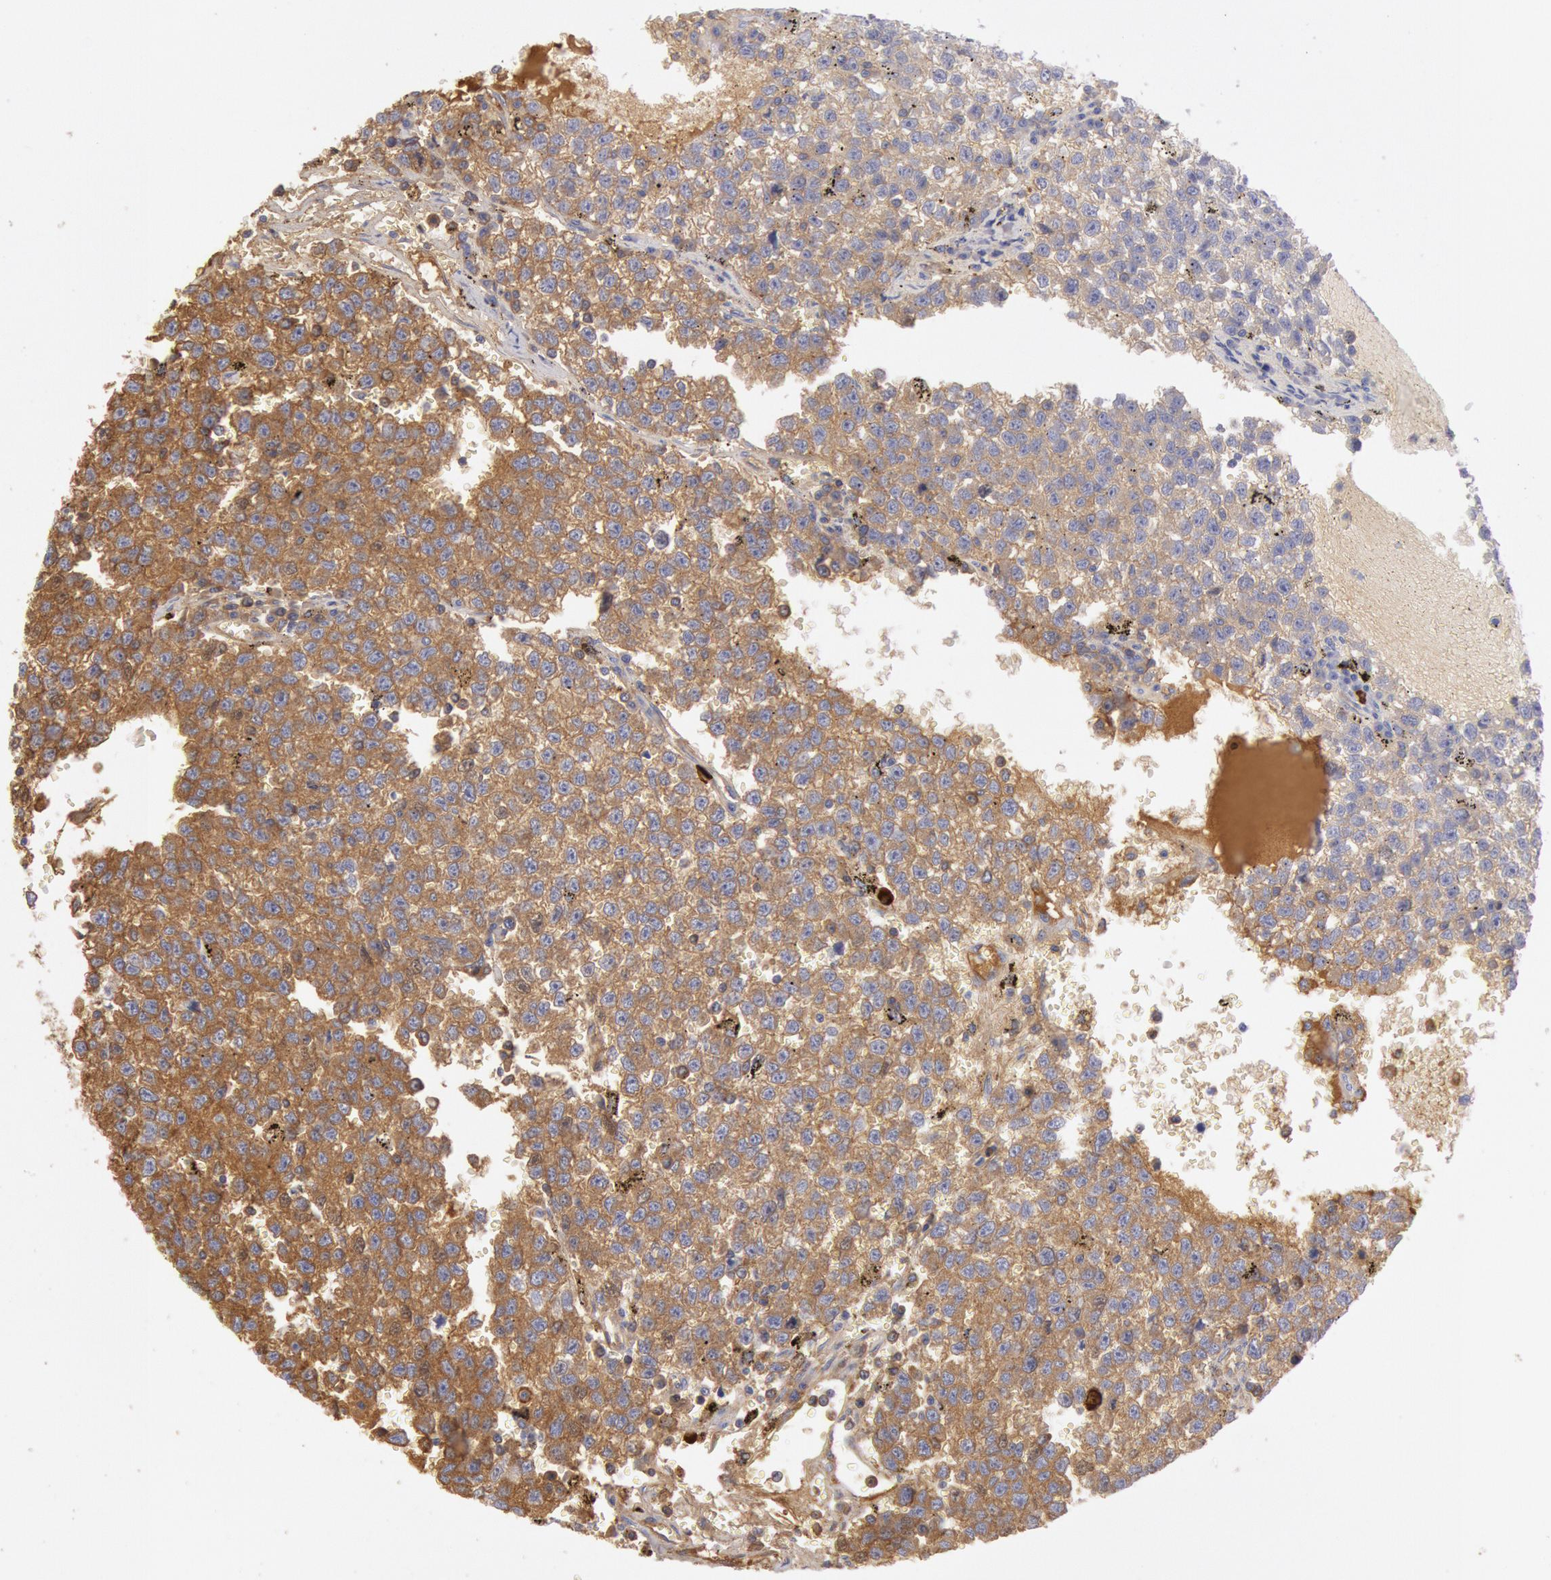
{"staining": {"intensity": "moderate", "quantity": ">75%", "location": "cytoplasmic/membranous"}, "tissue": "testis cancer", "cell_type": "Tumor cells", "image_type": "cancer", "snomed": [{"axis": "morphology", "description": "Seminoma, NOS"}, {"axis": "topography", "description": "Testis"}], "caption": "Immunohistochemistry (IHC) staining of testis cancer, which shows medium levels of moderate cytoplasmic/membranous positivity in about >75% of tumor cells indicating moderate cytoplasmic/membranous protein expression. The staining was performed using DAB (brown) for protein detection and nuclei were counterstained in hematoxylin (blue).", "gene": "IGHA1", "patient": {"sex": "male", "age": 35}}